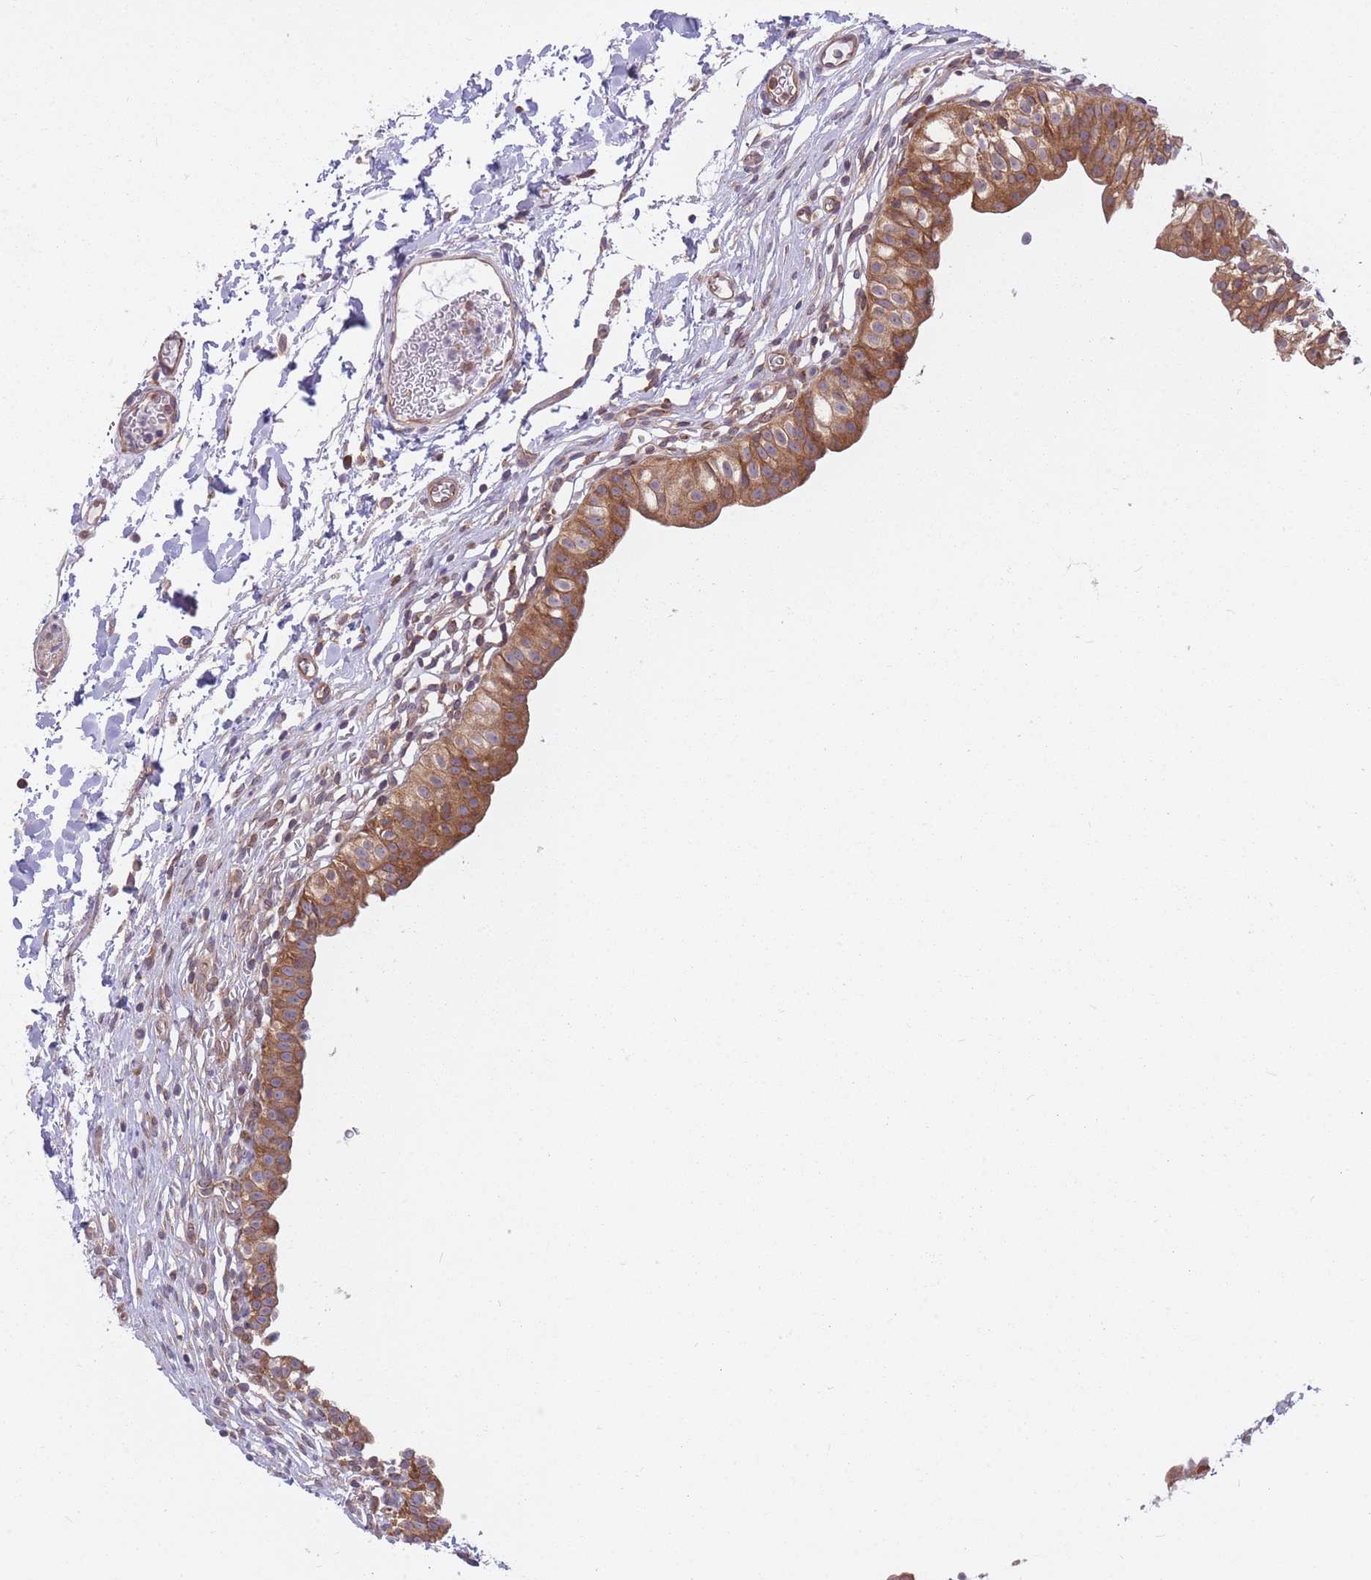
{"staining": {"intensity": "strong", "quantity": ">75%", "location": "cytoplasmic/membranous"}, "tissue": "urinary bladder", "cell_type": "Urothelial cells", "image_type": "normal", "snomed": [{"axis": "morphology", "description": "Normal tissue, NOS"}, {"axis": "topography", "description": "Urinary bladder"}, {"axis": "topography", "description": "Peripheral nerve tissue"}], "caption": "A high-resolution image shows immunohistochemistry staining of benign urinary bladder, which reveals strong cytoplasmic/membranous staining in approximately >75% of urothelial cells. (Stains: DAB in brown, nuclei in blue, Microscopy: brightfield microscopy at high magnification).", "gene": "CCDC124", "patient": {"sex": "male", "age": 55}}